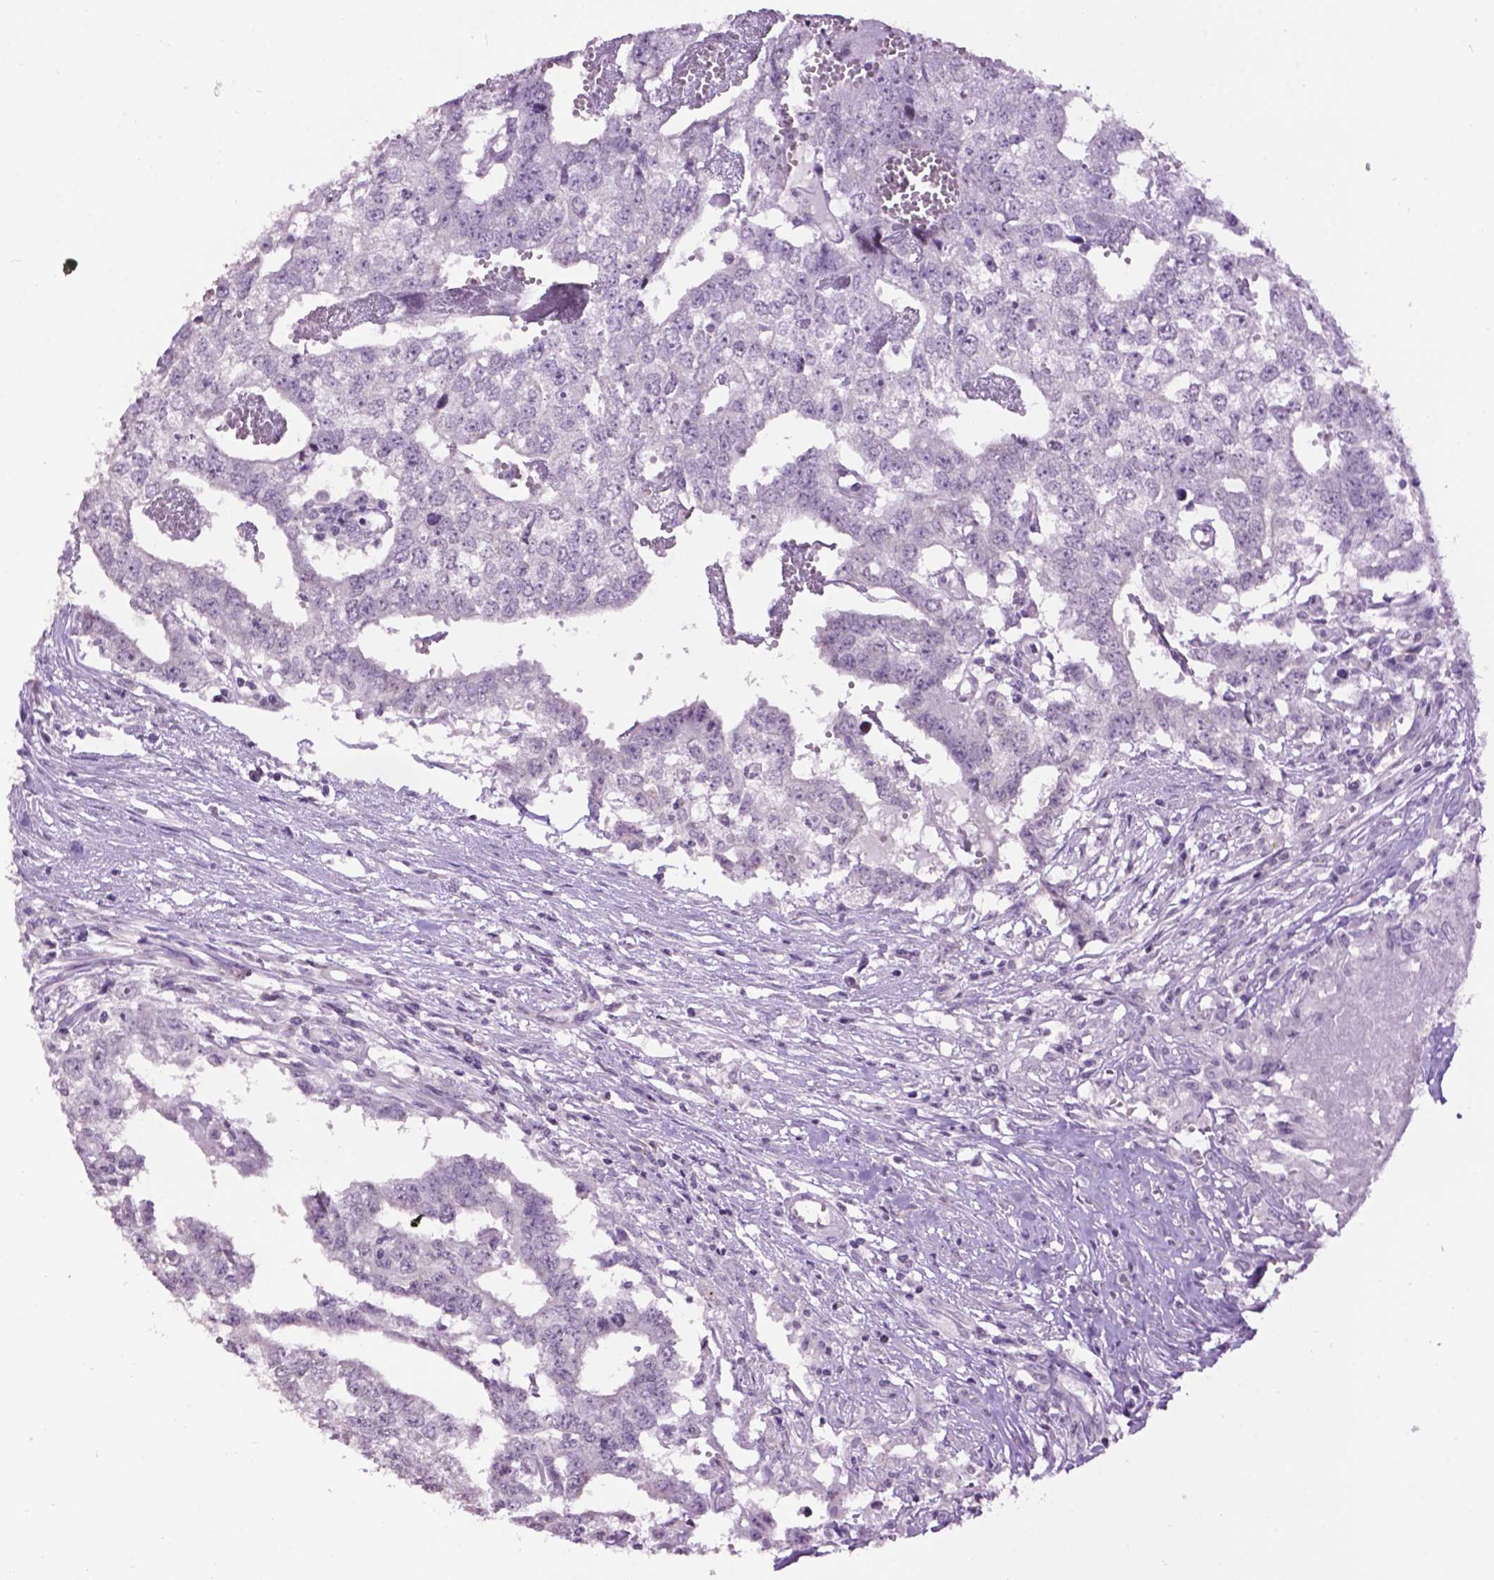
{"staining": {"intensity": "negative", "quantity": "none", "location": "none"}, "tissue": "testis cancer", "cell_type": "Tumor cells", "image_type": "cancer", "snomed": [{"axis": "morphology", "description": "Carcinoma, Embryonal, NOS"}, {"axis": "morphology", "description": "Teratoma, malignant, NOS"}, {"axis": "topography", "description": "Testis"}], "caption": "The immunohistochemistry (IHC) histopathology image has no significant staining in tumor cells of testis cancer (embryonal carcinoma) tissue.", "gene": "TH", "patient": {"sex": "male", "age": 24}}